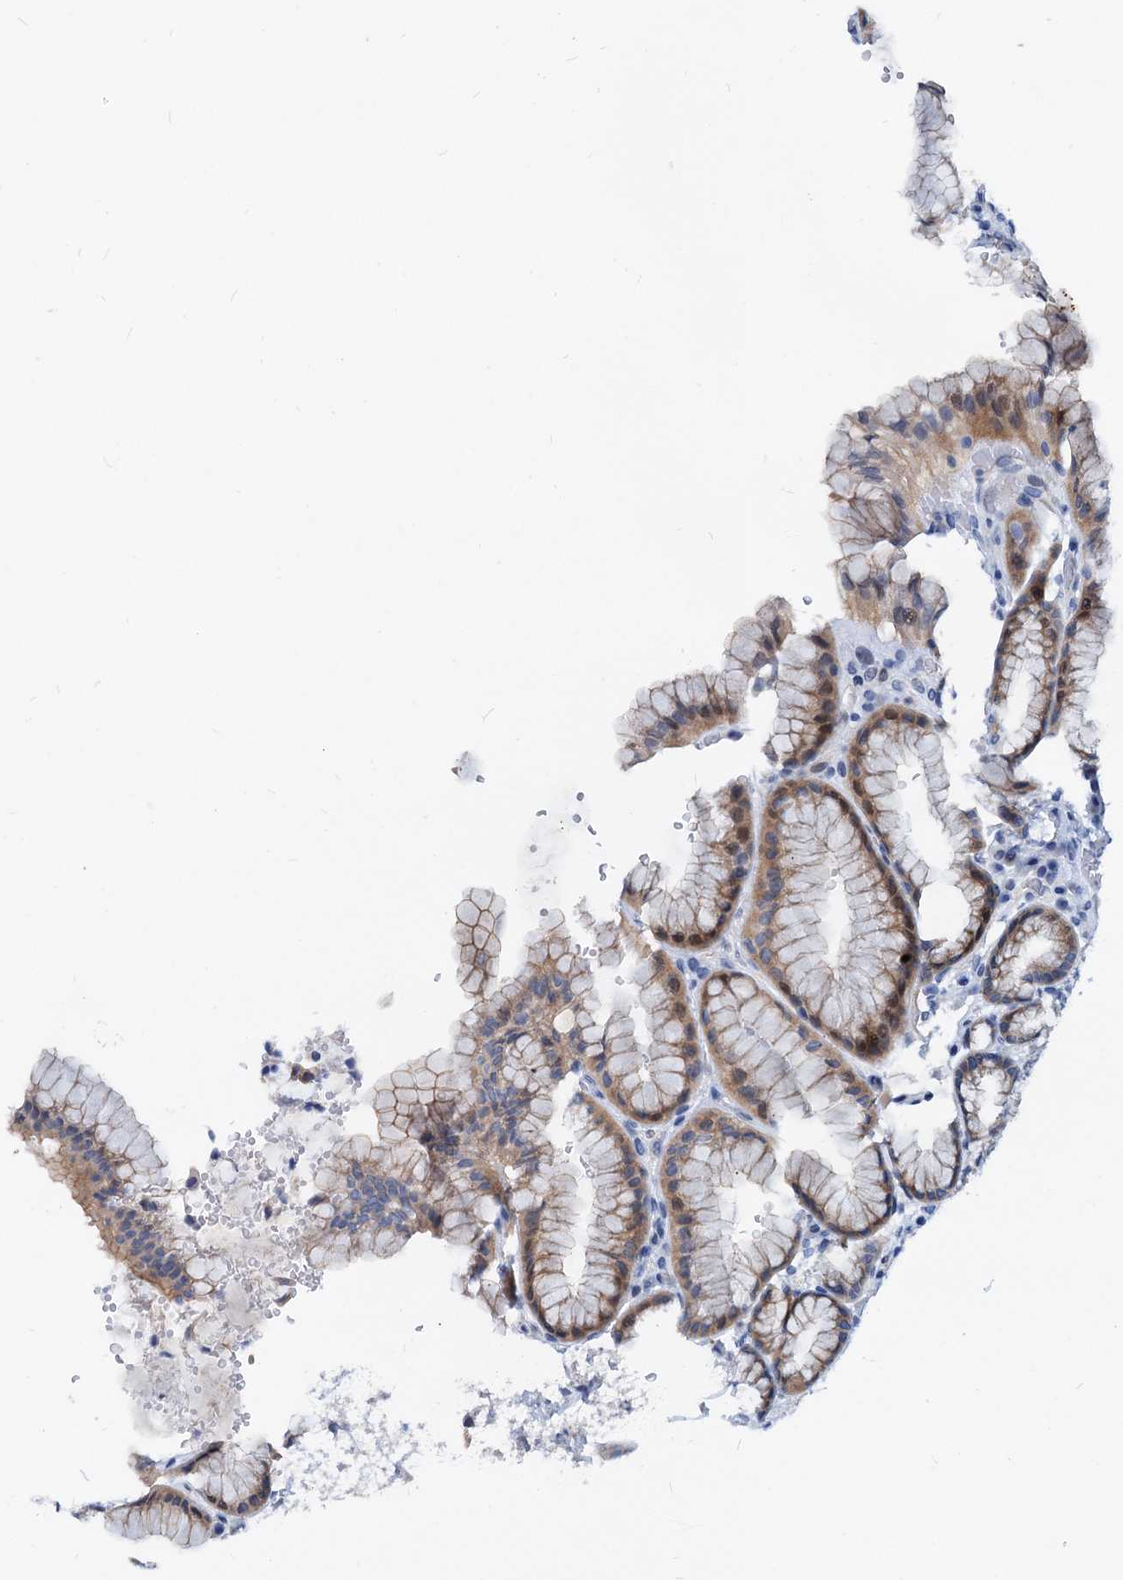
{"staining": {"intensity": "weak", "quantity": "25%-75%", "location": "cytoplasmic/membranous"}, "tissue": "stomach", "cell_type": "Glandular cells", "image_type": "normal", "snomed": [{"axis": "morphology", "description": "Normal tissue, NOS"}, {"axis": "morphology", "description": "Adenocarcinoma, NOS"}, {"axis": "topography", "description": "Stomach"}], "caption": "Stomach stained with DAB immunohistochemistry (IHC) displays low levels of weak cytoplasmic/membranous positivity in about 25%-75% of glandular cells.", "gene": "HSF2", "patient": {"sex": "male", "age": 57}}